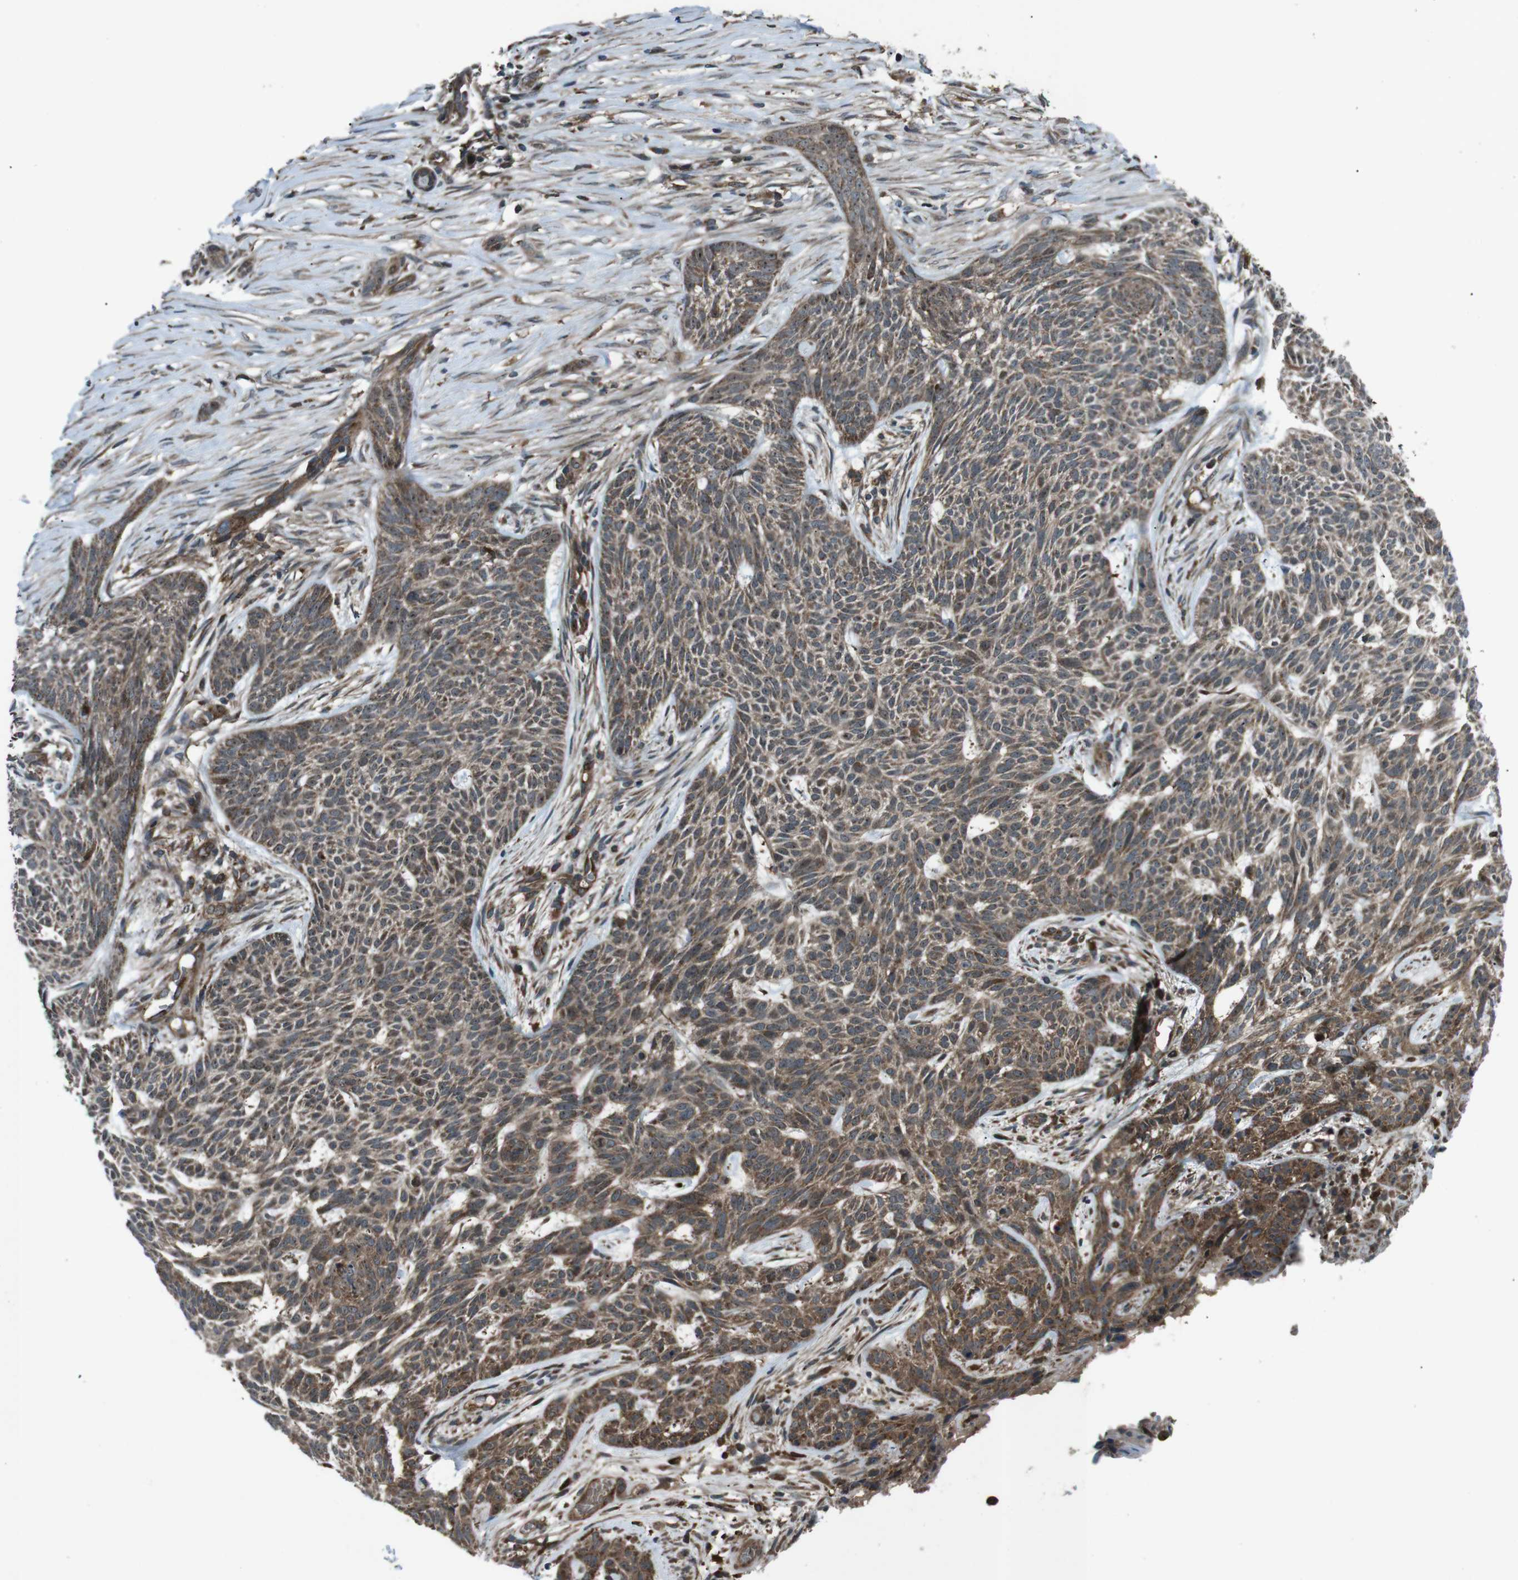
{"staining": {"intensity": "weak", "quantity": ">75%", "location": "cytoplasmic/membranous,nuclear"}, "tissue": "skin cancer", "cell_type": "Tumor cells", "image_type": "cancer", "snomed": [{"axis": "morphology", "description": "Basal cell carcinoma"}, {"axis": "topography", "description": "Skin"}], "caption": "Basal cell carcinoma (skin) stained with a brown dye displays weak cytoplasmic/membranous and nuclear positive staining in approximately >75% of tumor cells.", "gene": "SLC27A4", "patient": {"sex": "female", "age": 59}}